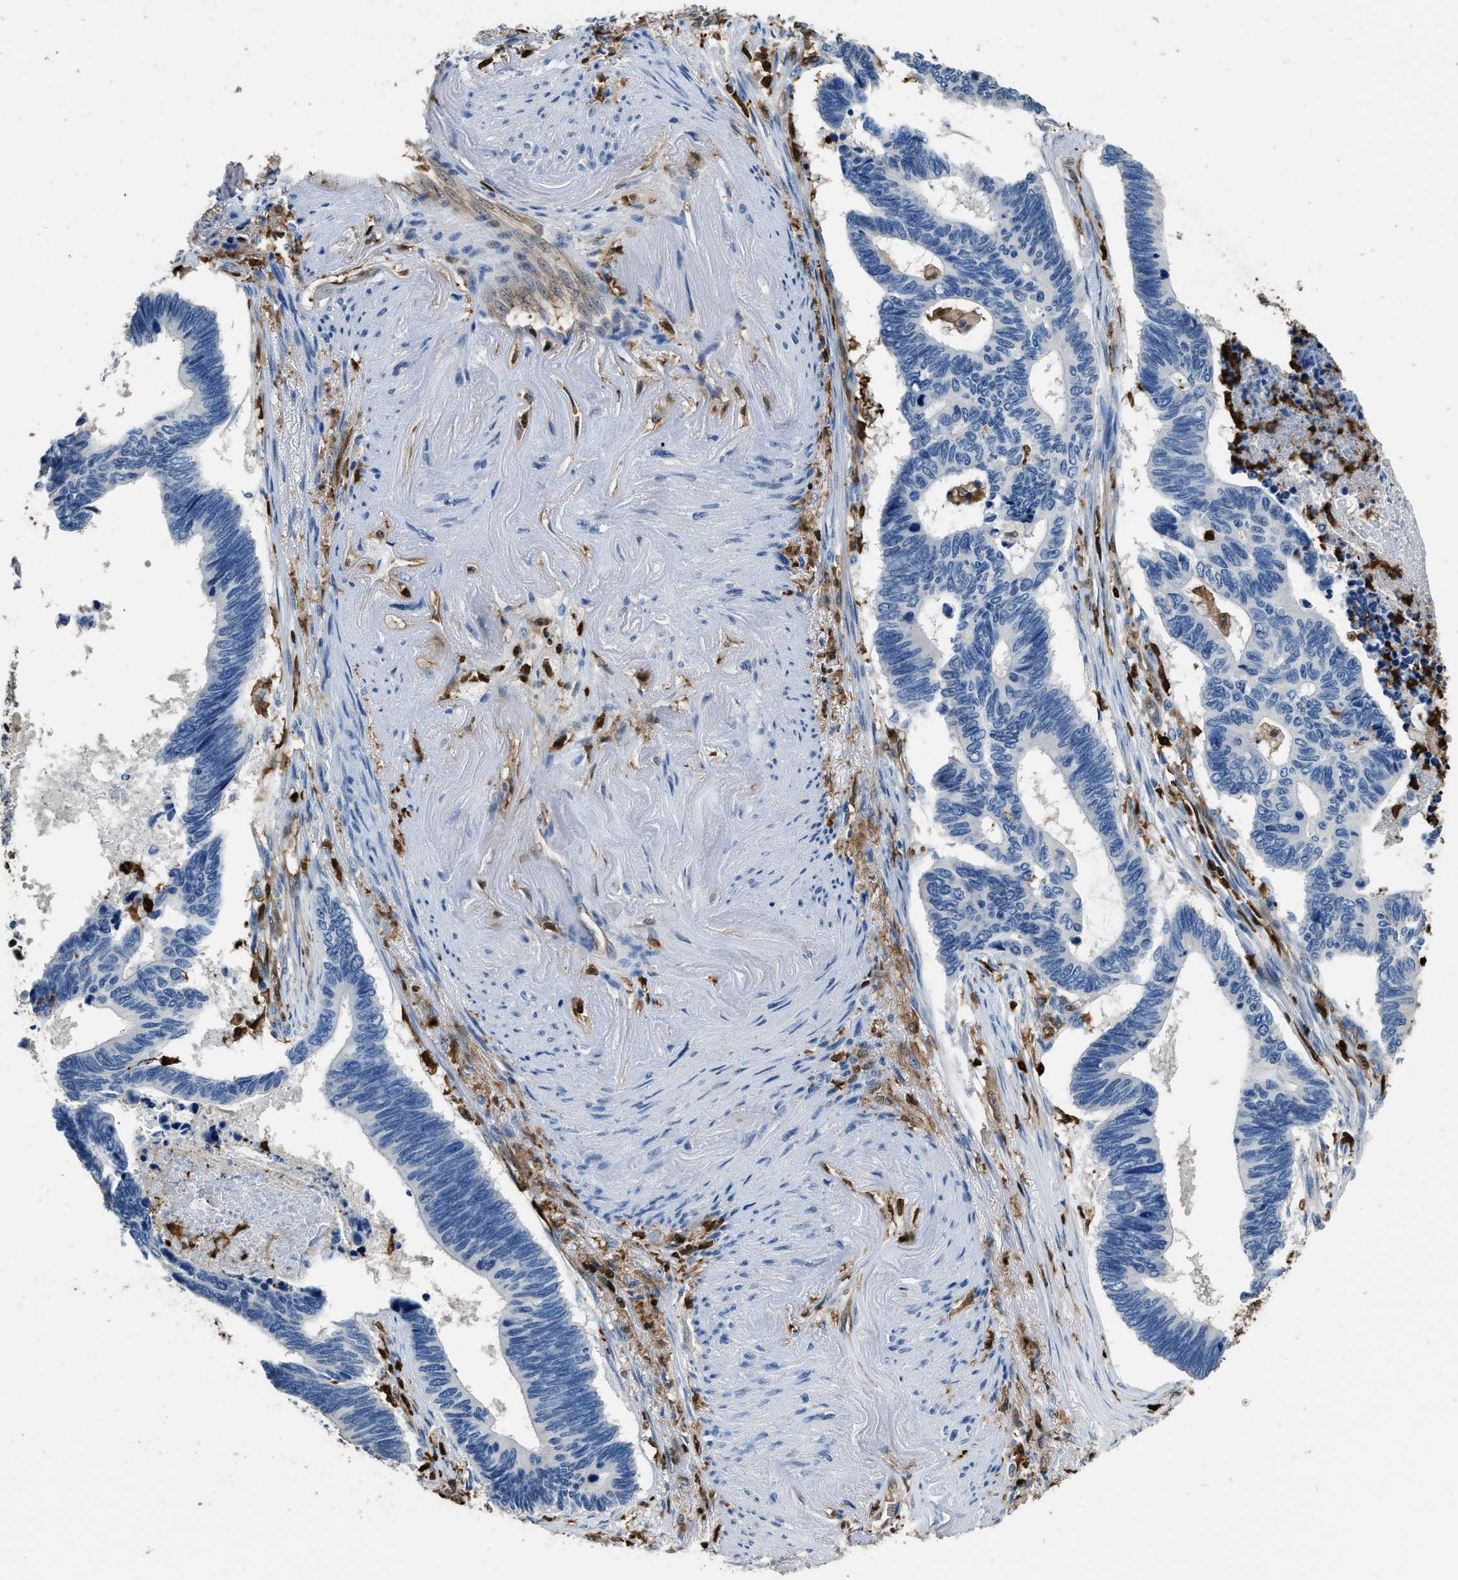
{"staining": {"intensity": "negative", "quantity": "none", "location": "none"}, "tissue": "pancreatic cancer", "cell_type": "Tumor cells", "image_type": "cancer", "snomed": [{"axis": "morphology", "description": "Adenocarcinoma, NOS"}, {"axis": "topography", "description": "Pancreas"}], "caption": "This micrograph is of pancreatic adenocarcinoma stained with IHC to label a protein in brown with the nuclei are counter-stained blue. There is no staining in tumor cells. (Brightfield microscopy of DAB (3,3'-diaminobenzidine) IHC at high magnification).", "gene": "ARHGDIB", "patient": {"sex": "female", "age": 70}}